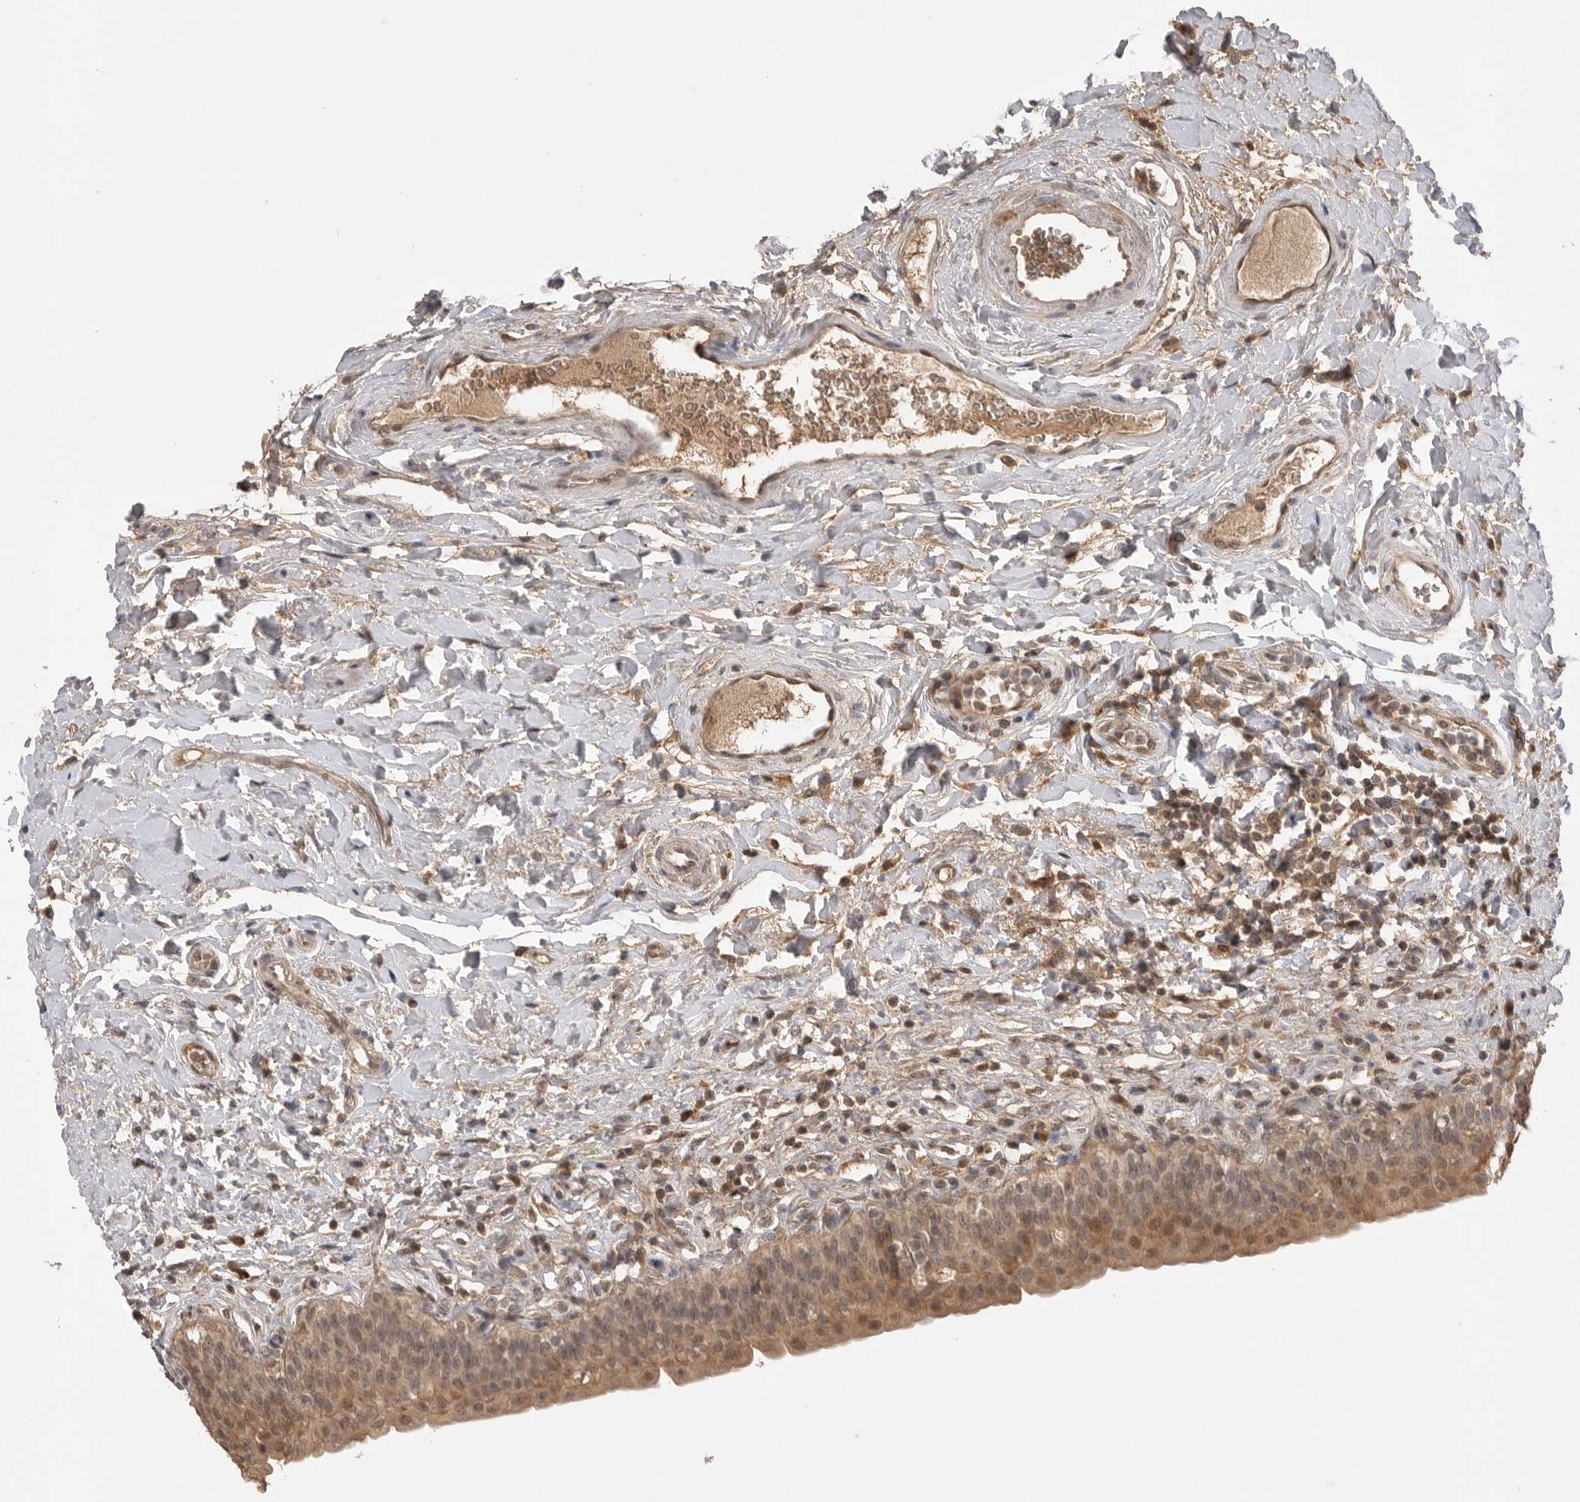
{"staining": {"intensity": "moderate", "quantity": ">75%", "location": "cytoplasmic/membranous,nuclear"}, "tissue": "urinary bladder", "cell_type": "Urothelial cells", "image_type": "normal", "snomed": [{"axis": "morphology", "description": "Normal tissue, NOS"}, {"axis": "topography", "description": "Urinary bladder"}], "caption": "This is a histology image of immunohistochemistry (IHC) staining of benign urinary bladder, which shows moderate staining in the cytoplasmic/membranous,nuclear of urothelial cells.", "gene": "ASPSCR1", "patient": {"sex": "male", "age": 83}}